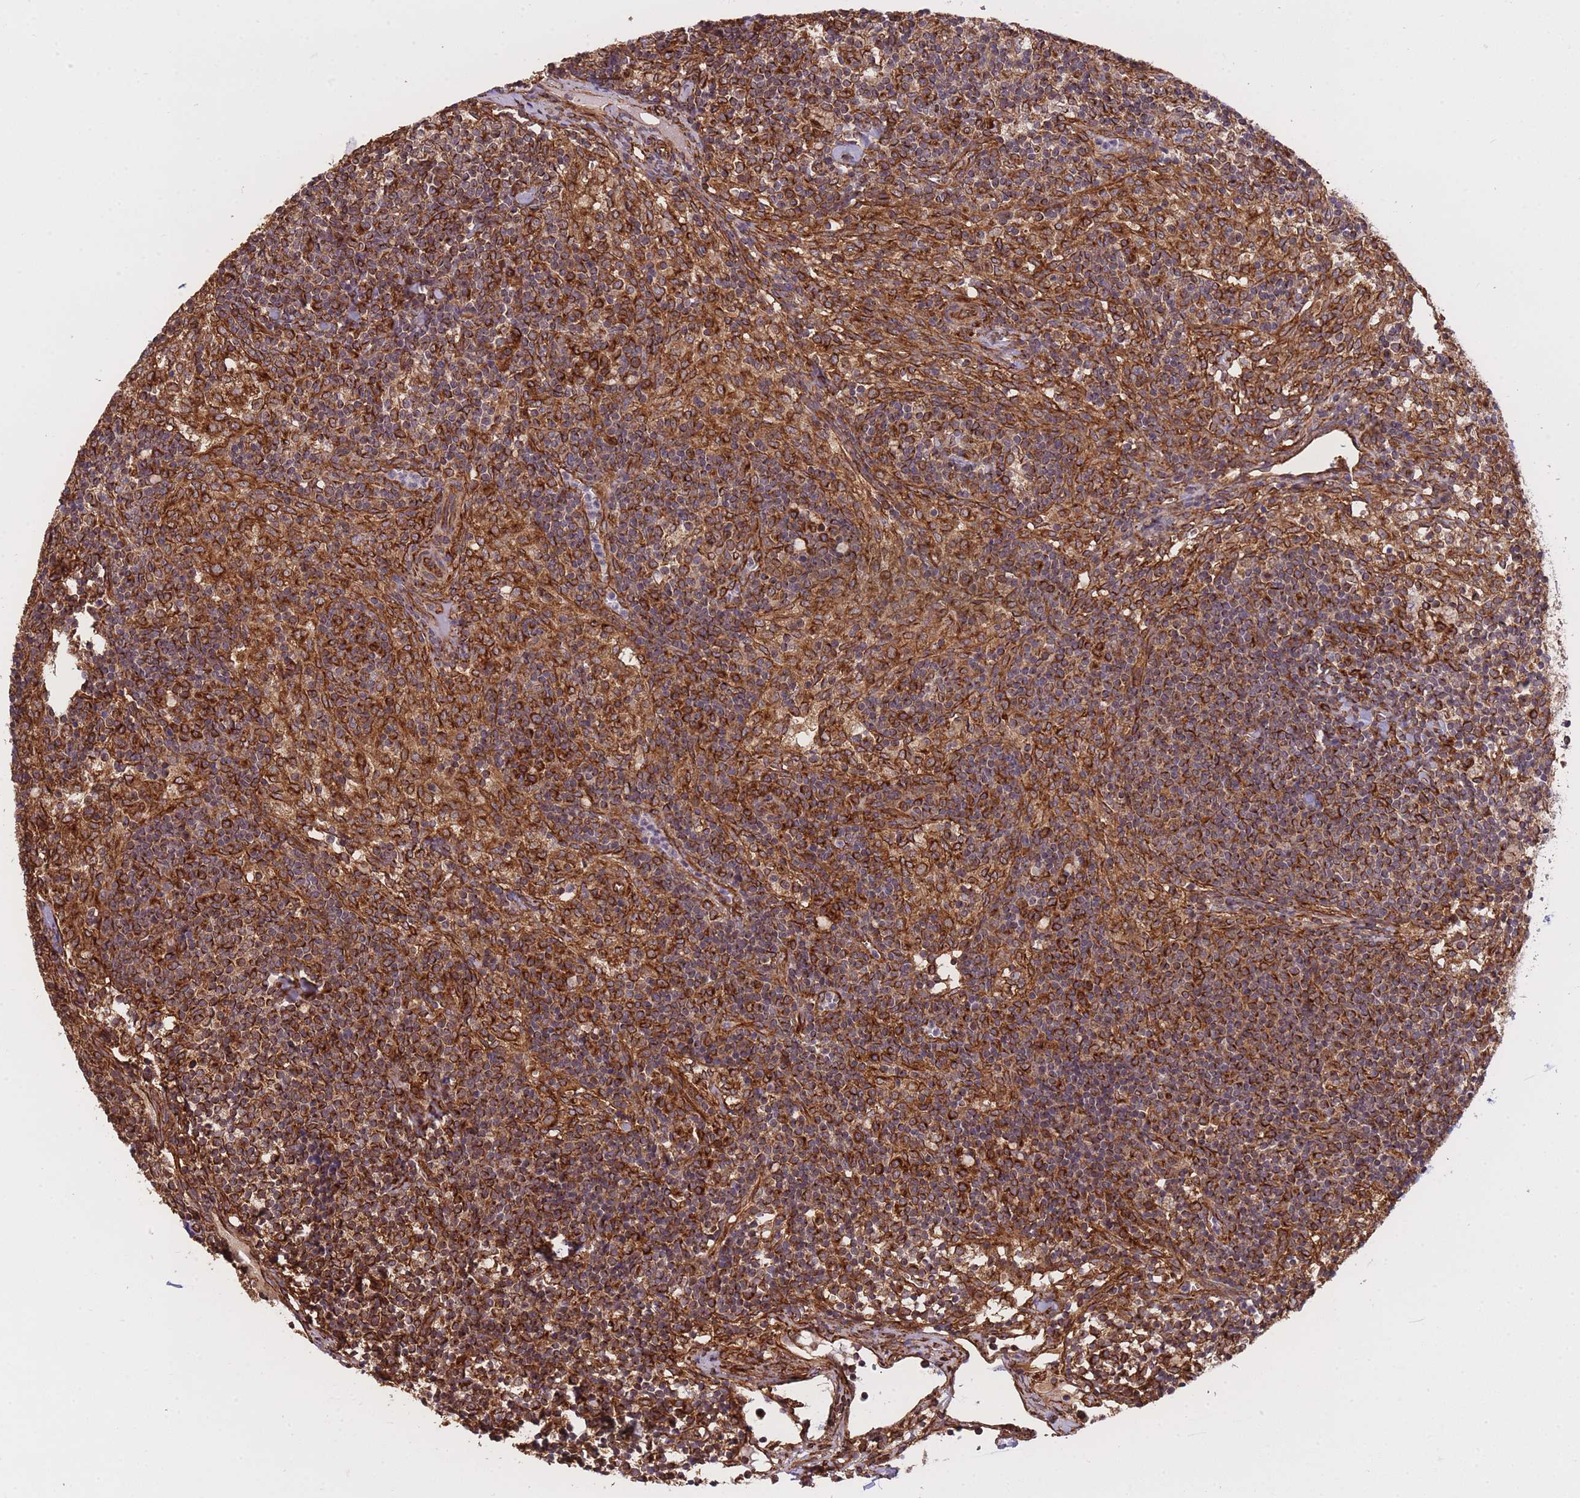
{"staining": {"intensity": "strong", "quantity": ">75%", "location": "cytoplasmic/membranous"}, "tissue": "lymph node", "cell_type": "Germinal center cells", "image_type": "normal", "snomed": [{"axis": "morphology", "description": "Normal tissue, NOS"}, {"axis": "topography", "description": "Lymph node"}], "caption": "High-power microscopy captured an immunohistochemistry micrograph of unremarkable lymph node, revealing strong cytoplasmic/membranous expression in about >75% of germinal center cells. (DAB IHC with brightfield microscopy, high magnification).", "gene": "EXOSC8", "patient": {"sex": "female", "age": 30}}